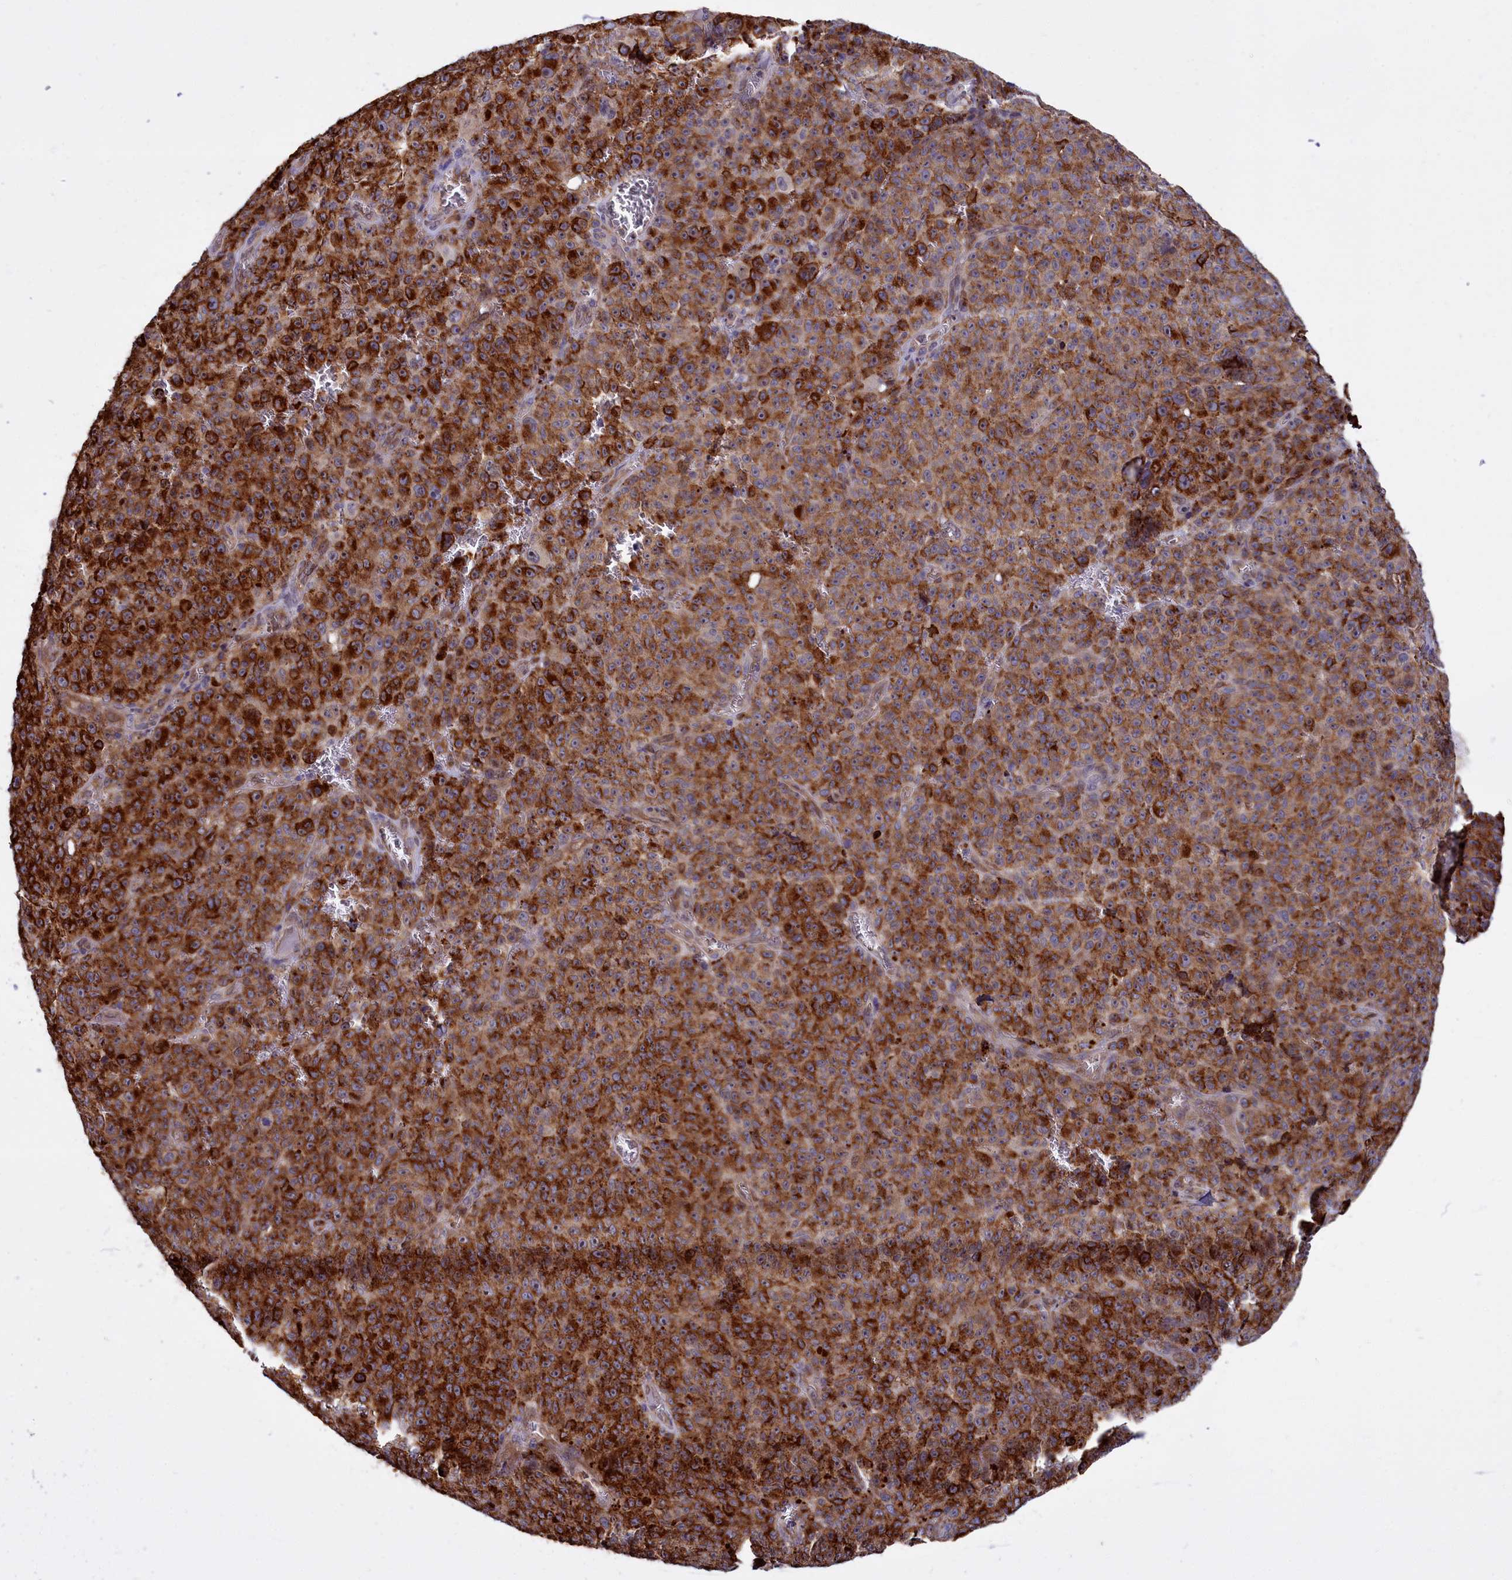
{"staining": {"intensity": "strong", "quantity": ">75%", "location": "cytoplasmic/membranous"}, "tissue": "melanoma", "cell_type": "Tumor cells", "image_type": "cancer", "snomed": [{"axis": "morphology", "description": "Malignant melanoma, NOS"}, {"axis": "topography", "description": "Skin"}], "caption": "Immunohistochemical staining of malignant melanoma demonstrates high levels of strong cytoplasmic/membranous protein expression in about >75% of tumor cells. Using DAB (brown) and hematoxylin (blue) stains, captured at high magnification using brightfield microscopy.", "gene": "RAPGEF4", "patient": {"sex": "female", "age": 82}}